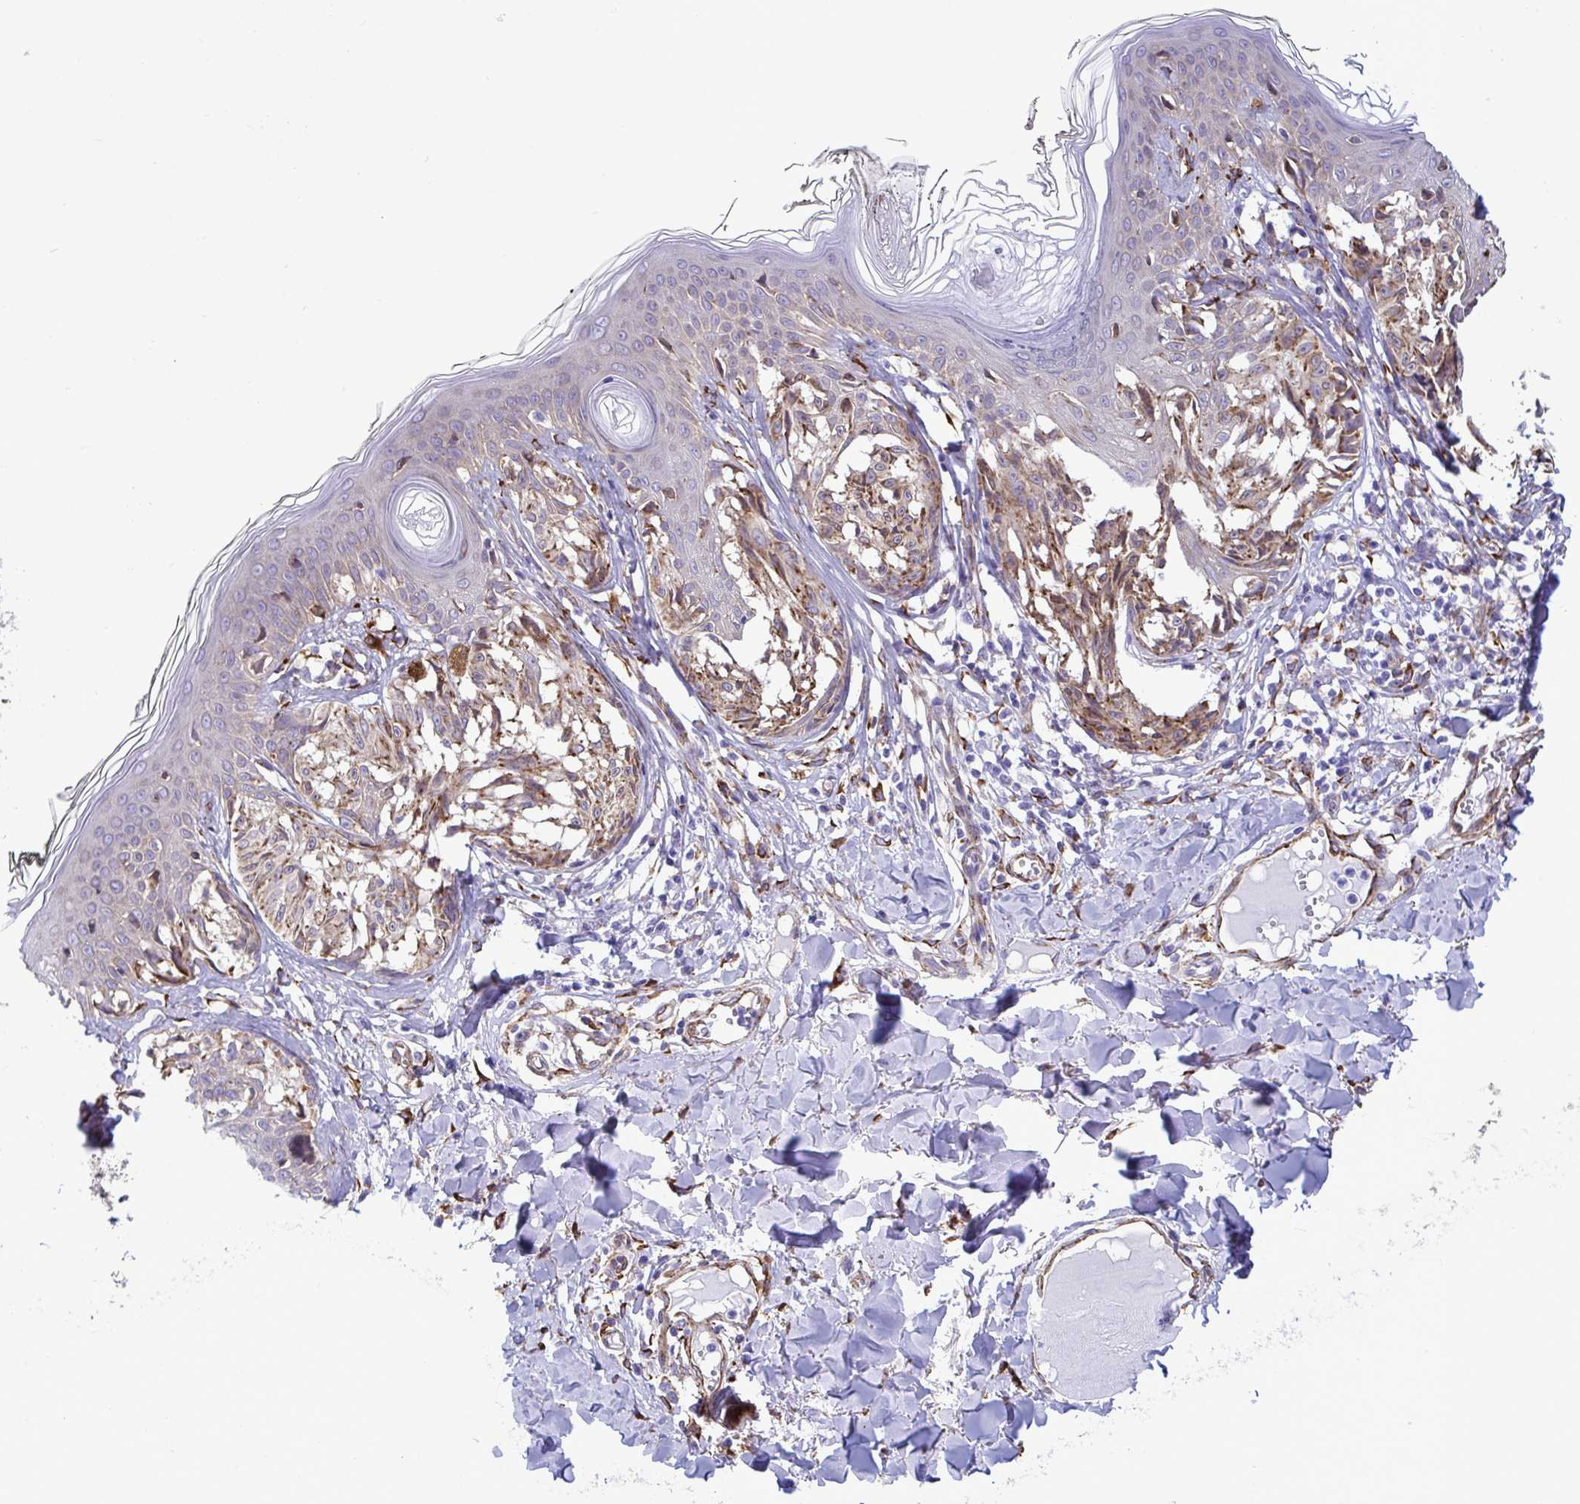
{"staining": {"intensity": "moderate", "quantity": ">75%", "location": "cytoplasmic/membranous"}, "tissue": "melanoma", "cell_type": "Tumor cells", "image_type": "cancer", "snomed": [{"axis": "morphology", "description": "Malignant melanoma, NOS"}, {"axis": "topography", "description": "Skin"}], "caption": "This is an image of immunohistochemistry staining of melanoma, which shows moderate expression in the cytoplasmic/membranous of tumor cells.", "gene": "ASPH", "patient": {"sex": "female", "age": 43}}